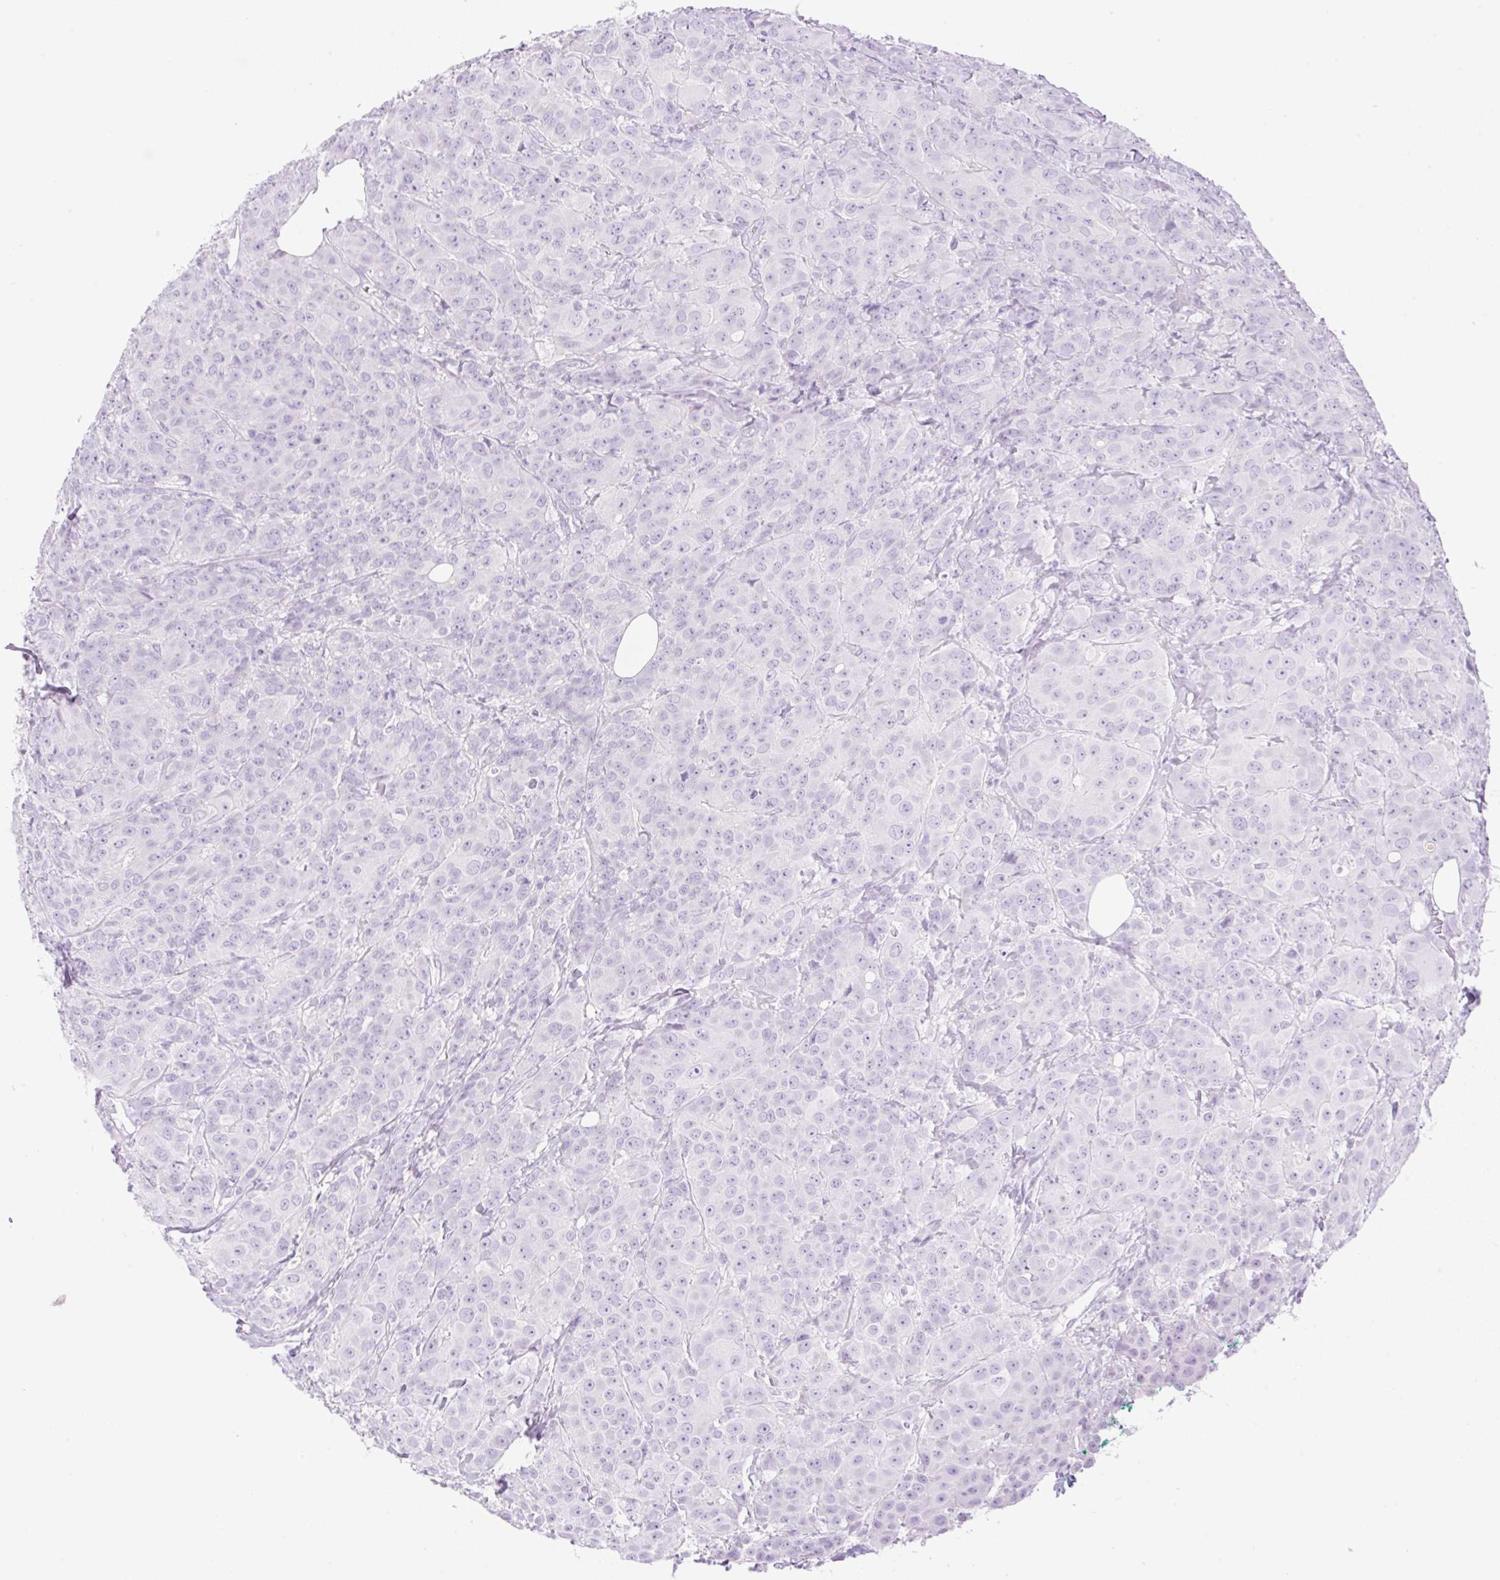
{"staining": {"intensity": "negative", "quantity": "none", "location": "none"}, "tissue": "breast cancer", "cell_type": "Tumor cells", "image_type": "cancer", "snomed": [{"axis": "morphology", "description": "Normal tissue, NOS"}, {"axis": "morphology", "description": "Duct carcinoma"}, {"axis": "topography", "description": "Breast"}], "caption": "Breast cancer was stained to show a protein in brown. There is no significant positivity in tumor cells. (DAB (3,3'-diaminobenzidine) immunohistochemistry (IHC) with hematoxylin counter stain).", "gene": "PALM3", "patient": {"sex": "female", "age": 43}}